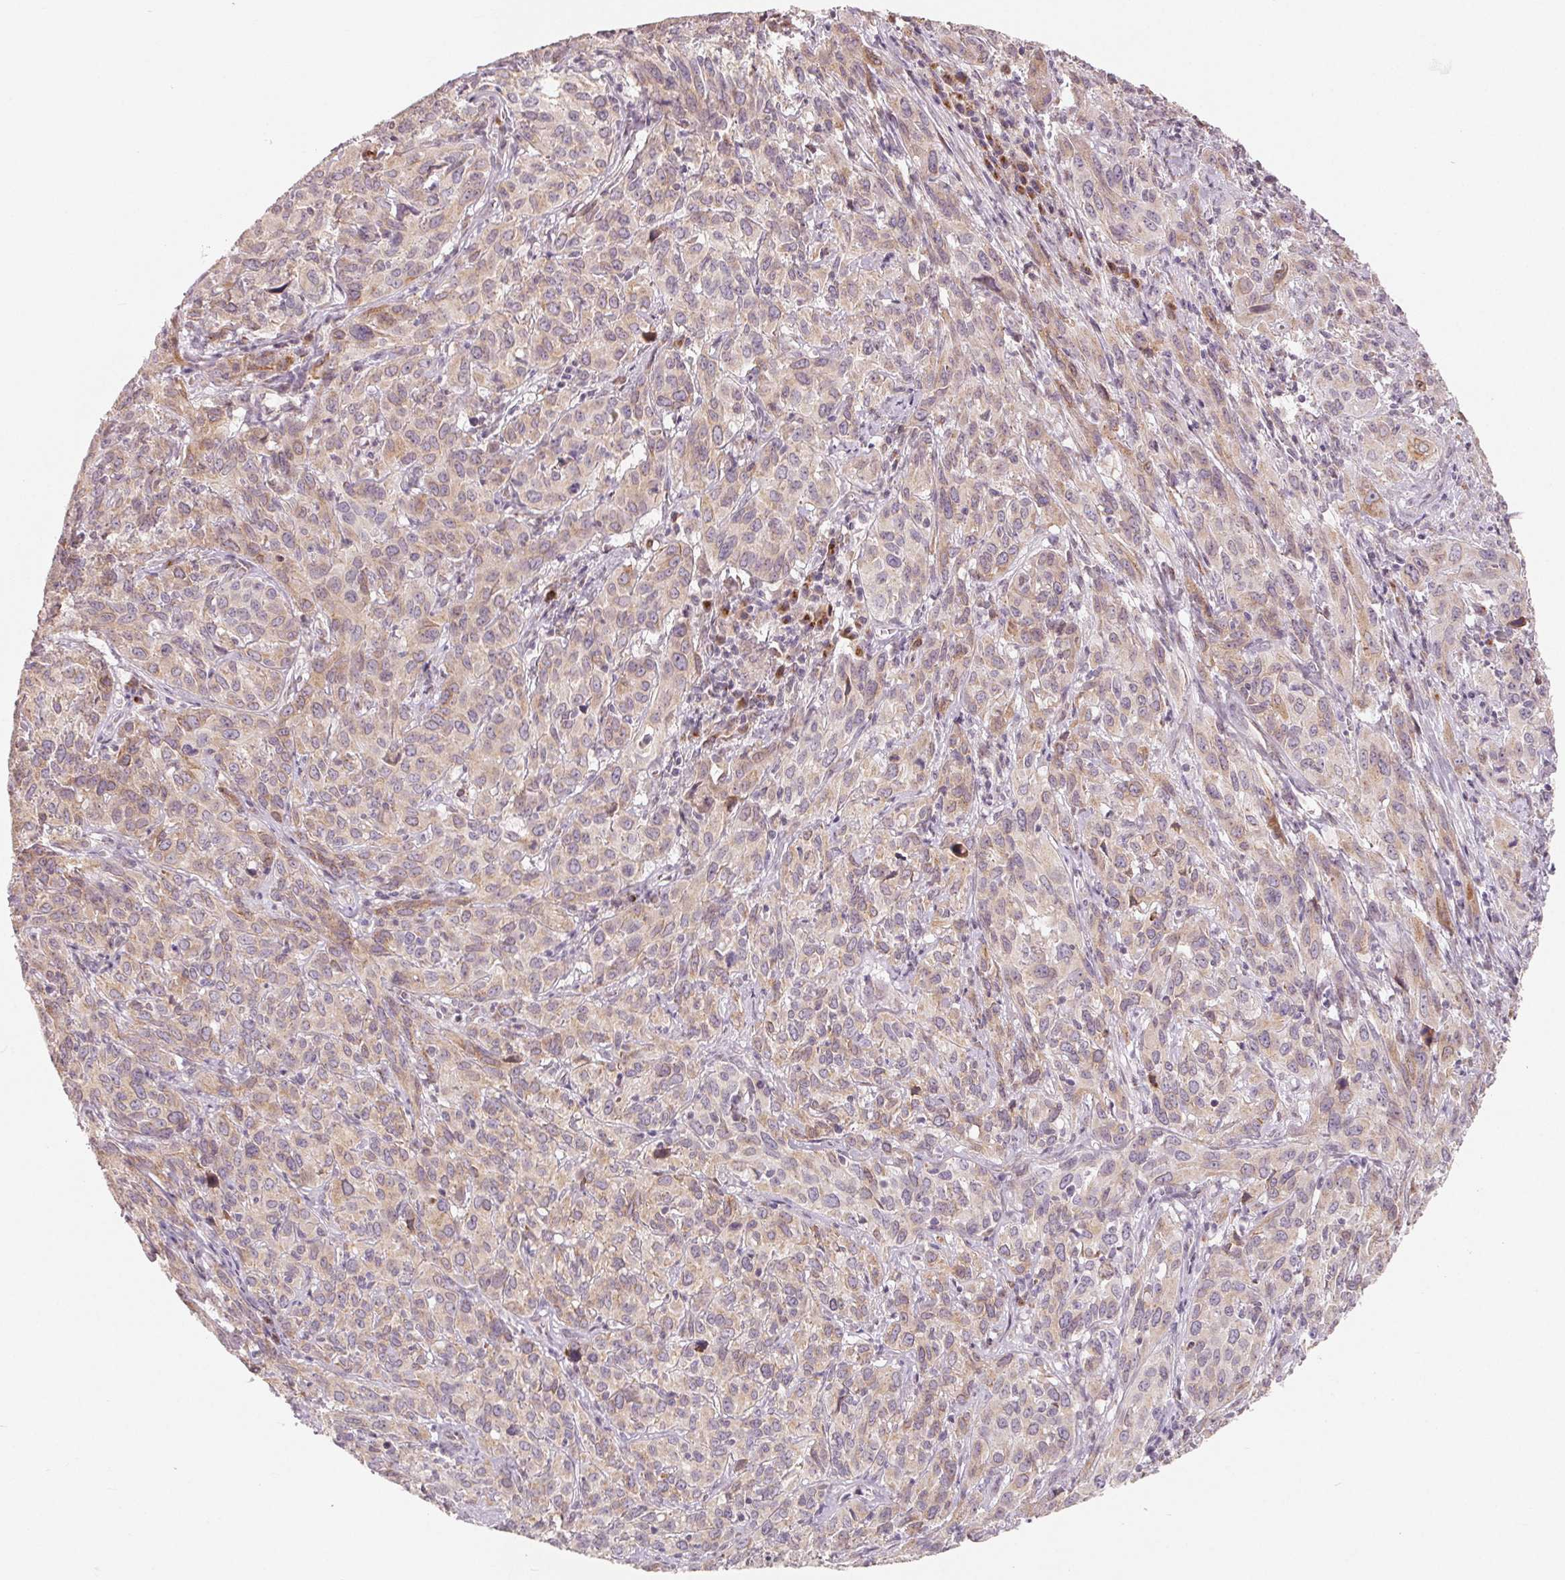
{"staining": {"intensity": "weak", "quantity": ">75%", "location": "cytoplasmic/membranous"}, "tissue": "cervical cancer", "cell_type": "Tumor cells", "image_type": "cancer", "snomed": [{"axis": "morphology", "description": "Squamous cell carcinoma, NOS"}, {"axis": "topography", "description": "Cervix"}], "caption": "Human cervical cancer (squamous cell carcinoma) stained with a protein marker shows weak staining in tumor cells.", "gene": "TMSB15B", "patient": {"sex": "female", "age": 51}}